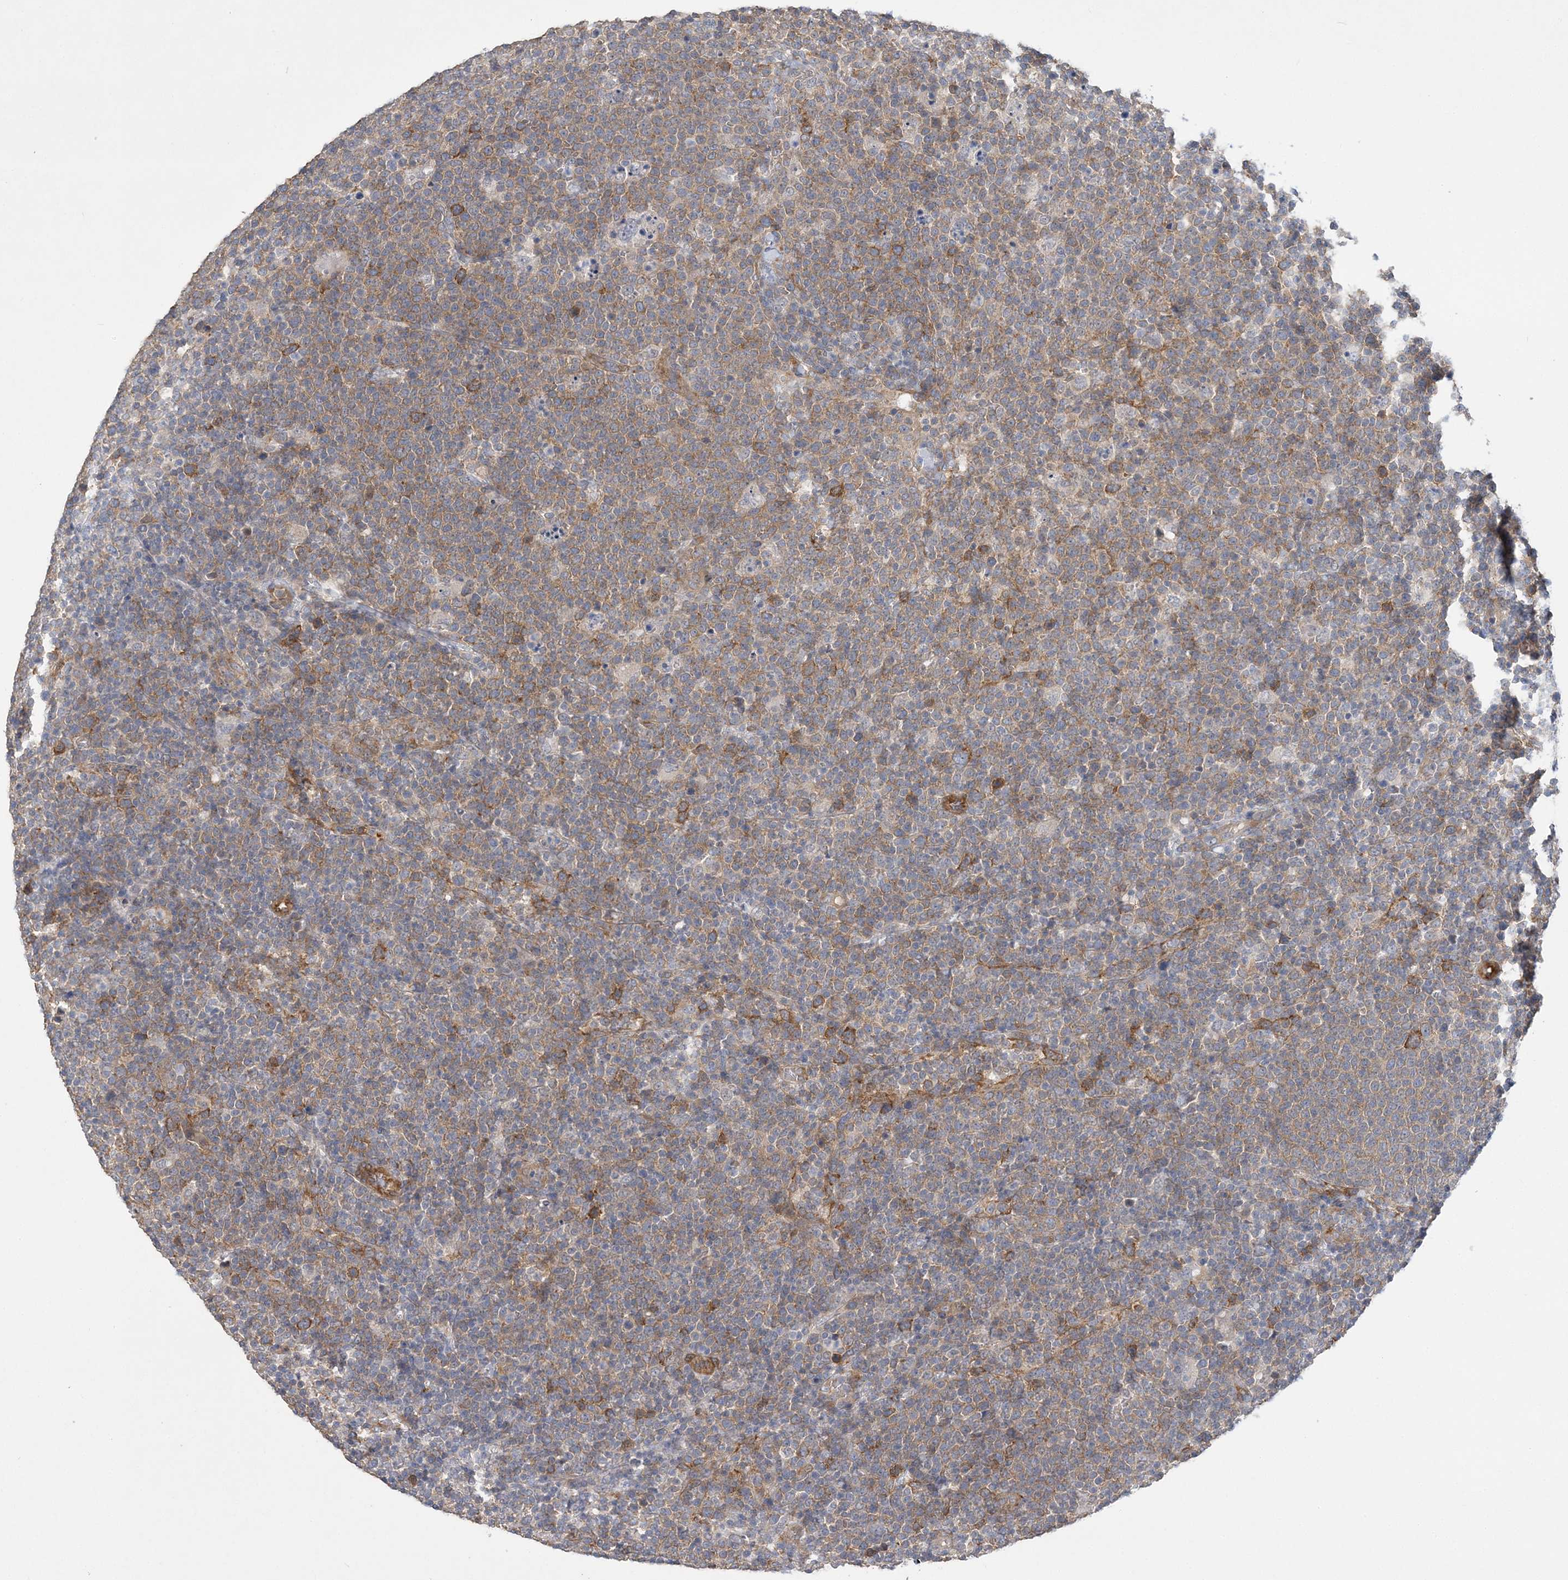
{"staining": {"intensity": "weak", "quantity": "25%-75%", "location": "cytoplasmic/membranous"}, "tissue": "lymphoma", "cell_type": "Tumor cells", "image_type": "cancer", "snomed": [{"axis": "morphology", "description": "Malignant lymphoma, non-Hodgkin's type, High grade"}, {"axis": "topography", "description": "Lymph node"}], "caption": "Approximately 25%-75% of tumor cells in human lymphoma show weak cytoplasmic/membranous protein positivity as visualized by brown immunohistochemical staining.", "gene": "MAP4K5", "patient": {"sex": "male", "age": 61}}